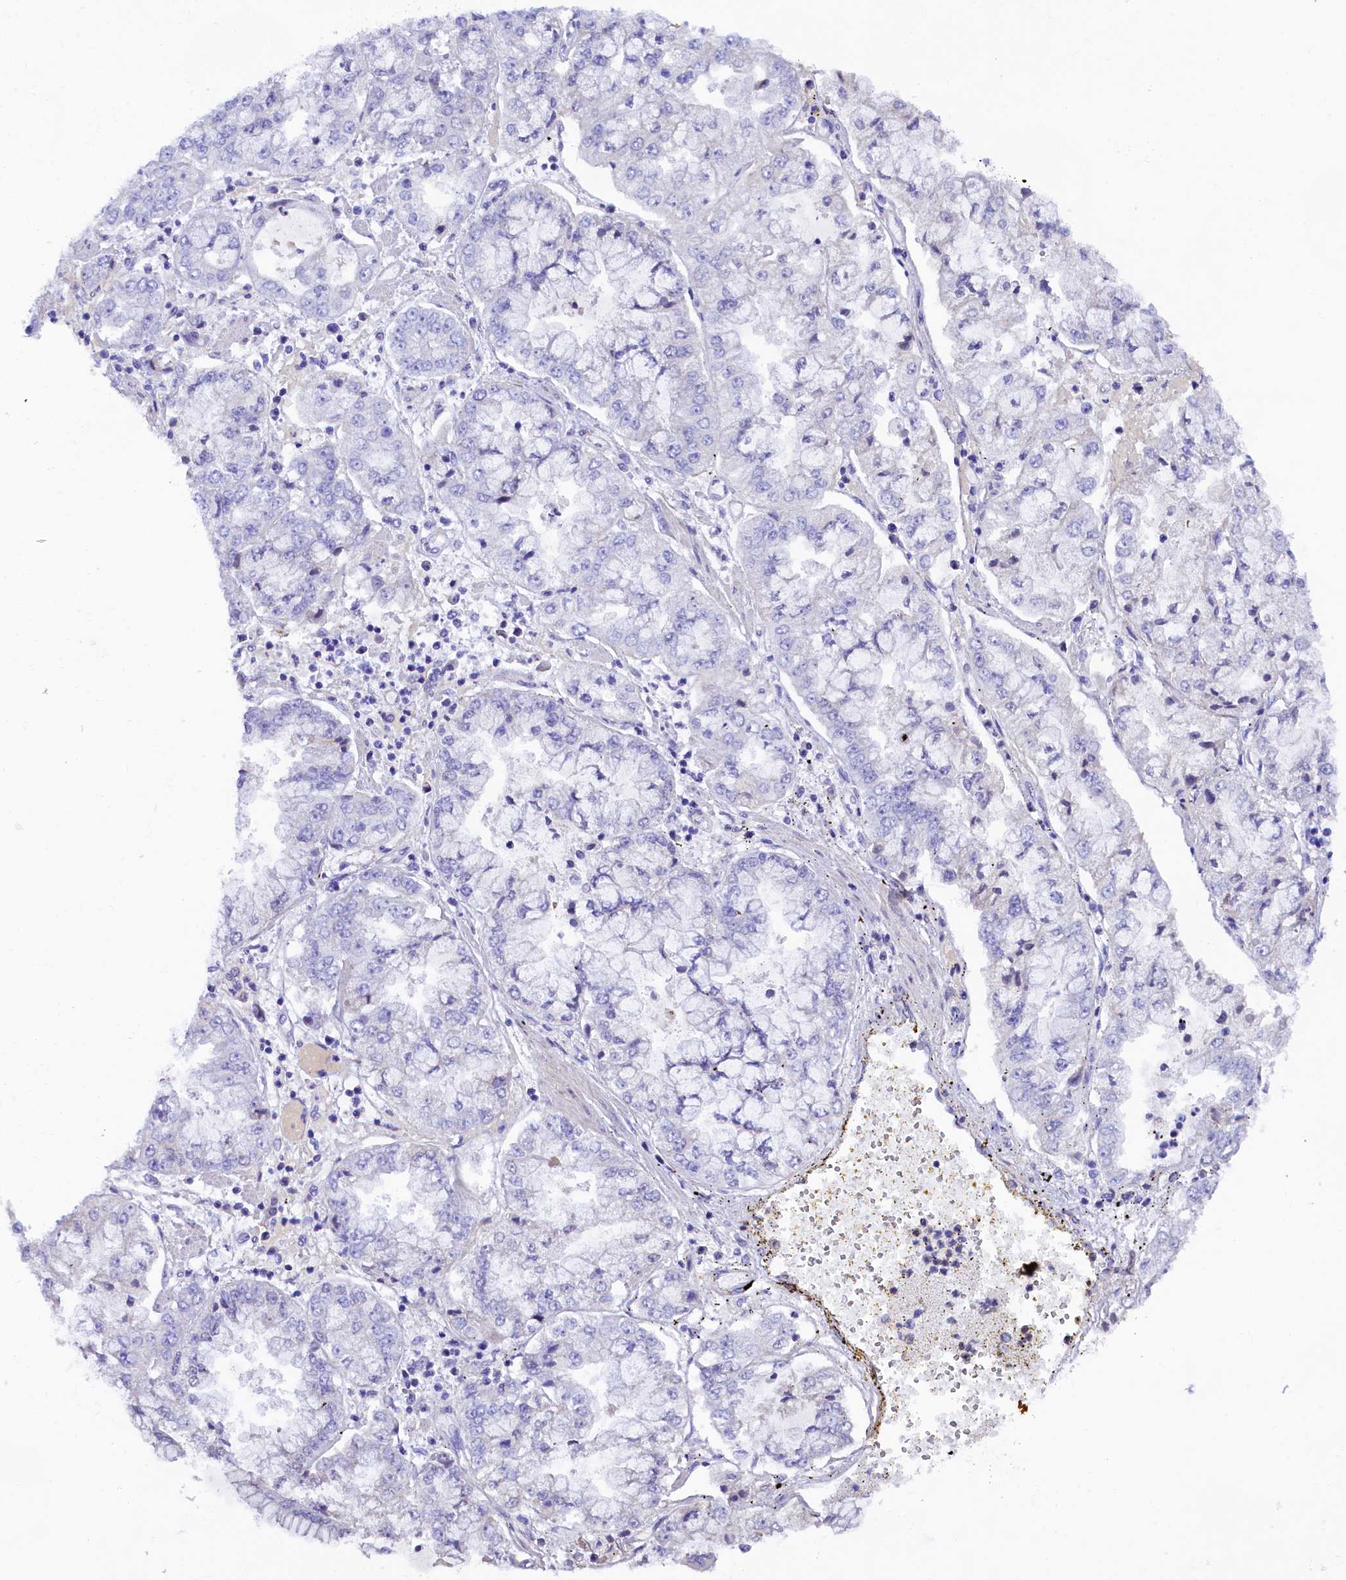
{"staining": {"intensity": "negative", "quantity": "none", "location": "none"}, "tissue": "stomach cancer", "cell_type": "Tumor cells", "image_type": "cancer", "snomed": [{"axis": "morphology", "description": "Adenocarcinoma, NOS"}, {"axis": "topography", "description": "Stomach"}], "caption": "A histopathology image of adenocarcinoma (stomach) stained for a protein shows no brown staining in tumor cells. (Stains: DAB (3,3'-diaminobenzidine) IHC with hematoxylin counter stain, Microscopy: brightfield microscopy at high magnification).", "gene": "SOD3", "patient": {"sex": "male", "age": 76}}